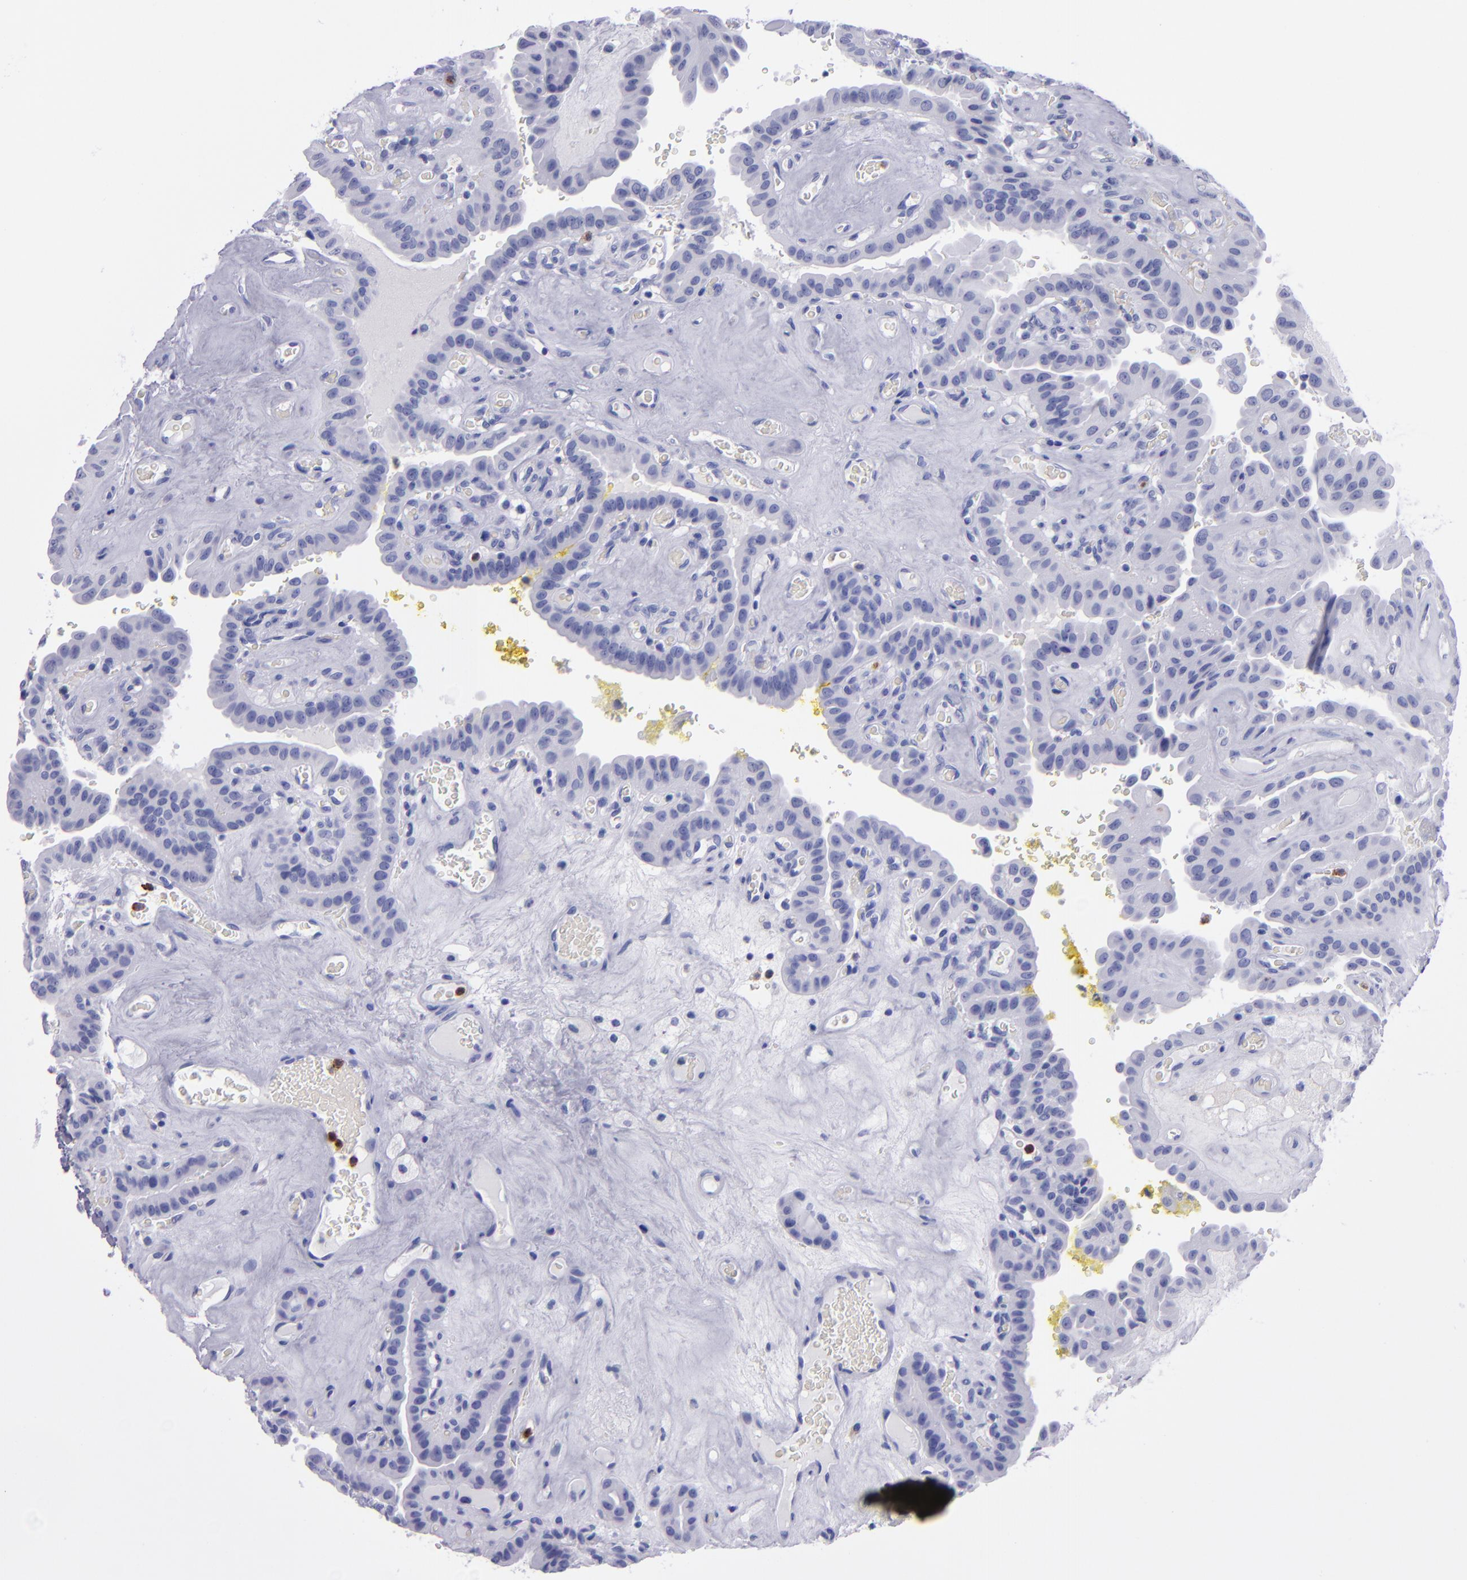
{"staining": {"intensity": "negative", "quantity": "none", "location": "none"}, "tissue": "thyroid cancer", "cell_type": "Tumor cells", "image_type": "cancer", "snomed": [{"axis": "morphology", "description": "Papillary adenocarcinoma, NOS"}, {"axis": "topography", "description": "Thyroid gland"}], "caption": "Tumor cells show no significant protein expression in papillary adenocarcinoma (thyroid).", "gene": "CR1", "patient": {"sex": "male", "age": 87}}